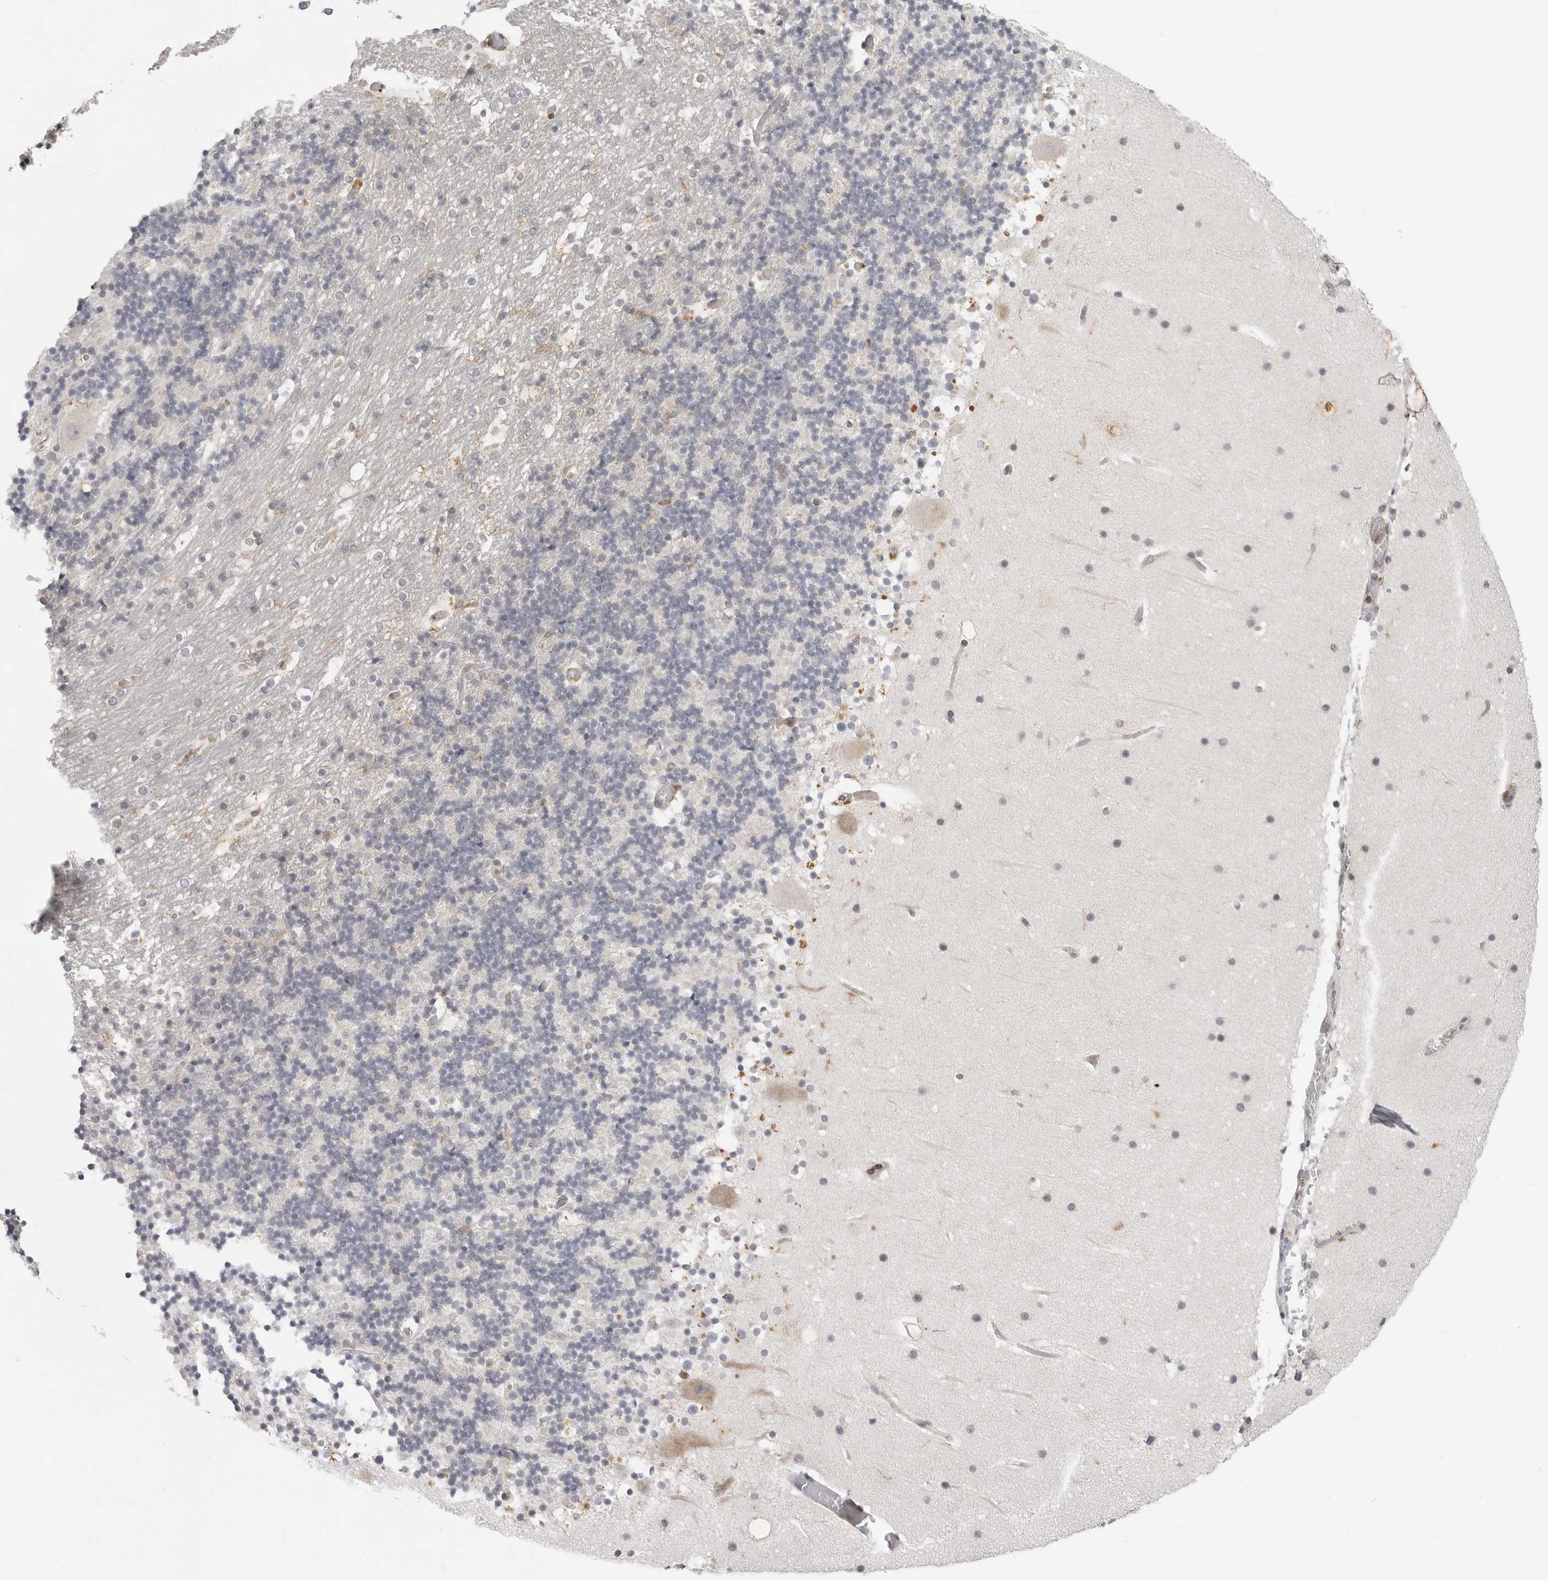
{"staining": {"intensity": "negative", "quantity": "none", "location": "none"}, "tissue": "cerebellum", "cell_type": "Cells in granular layer", "image_type": "normal", "snomed": [{"axis": "morphology", "description": "Normal tissue, NOS"}, {"axis": "topography", "description": "Cerebellum"}], "caption": "DAB immunohistochemical staining of benign cerebellum shows no significant expression in cells in granular layer.", "gene": "SH3KBP1", "patient": {"sex": "male", "age": 57}}